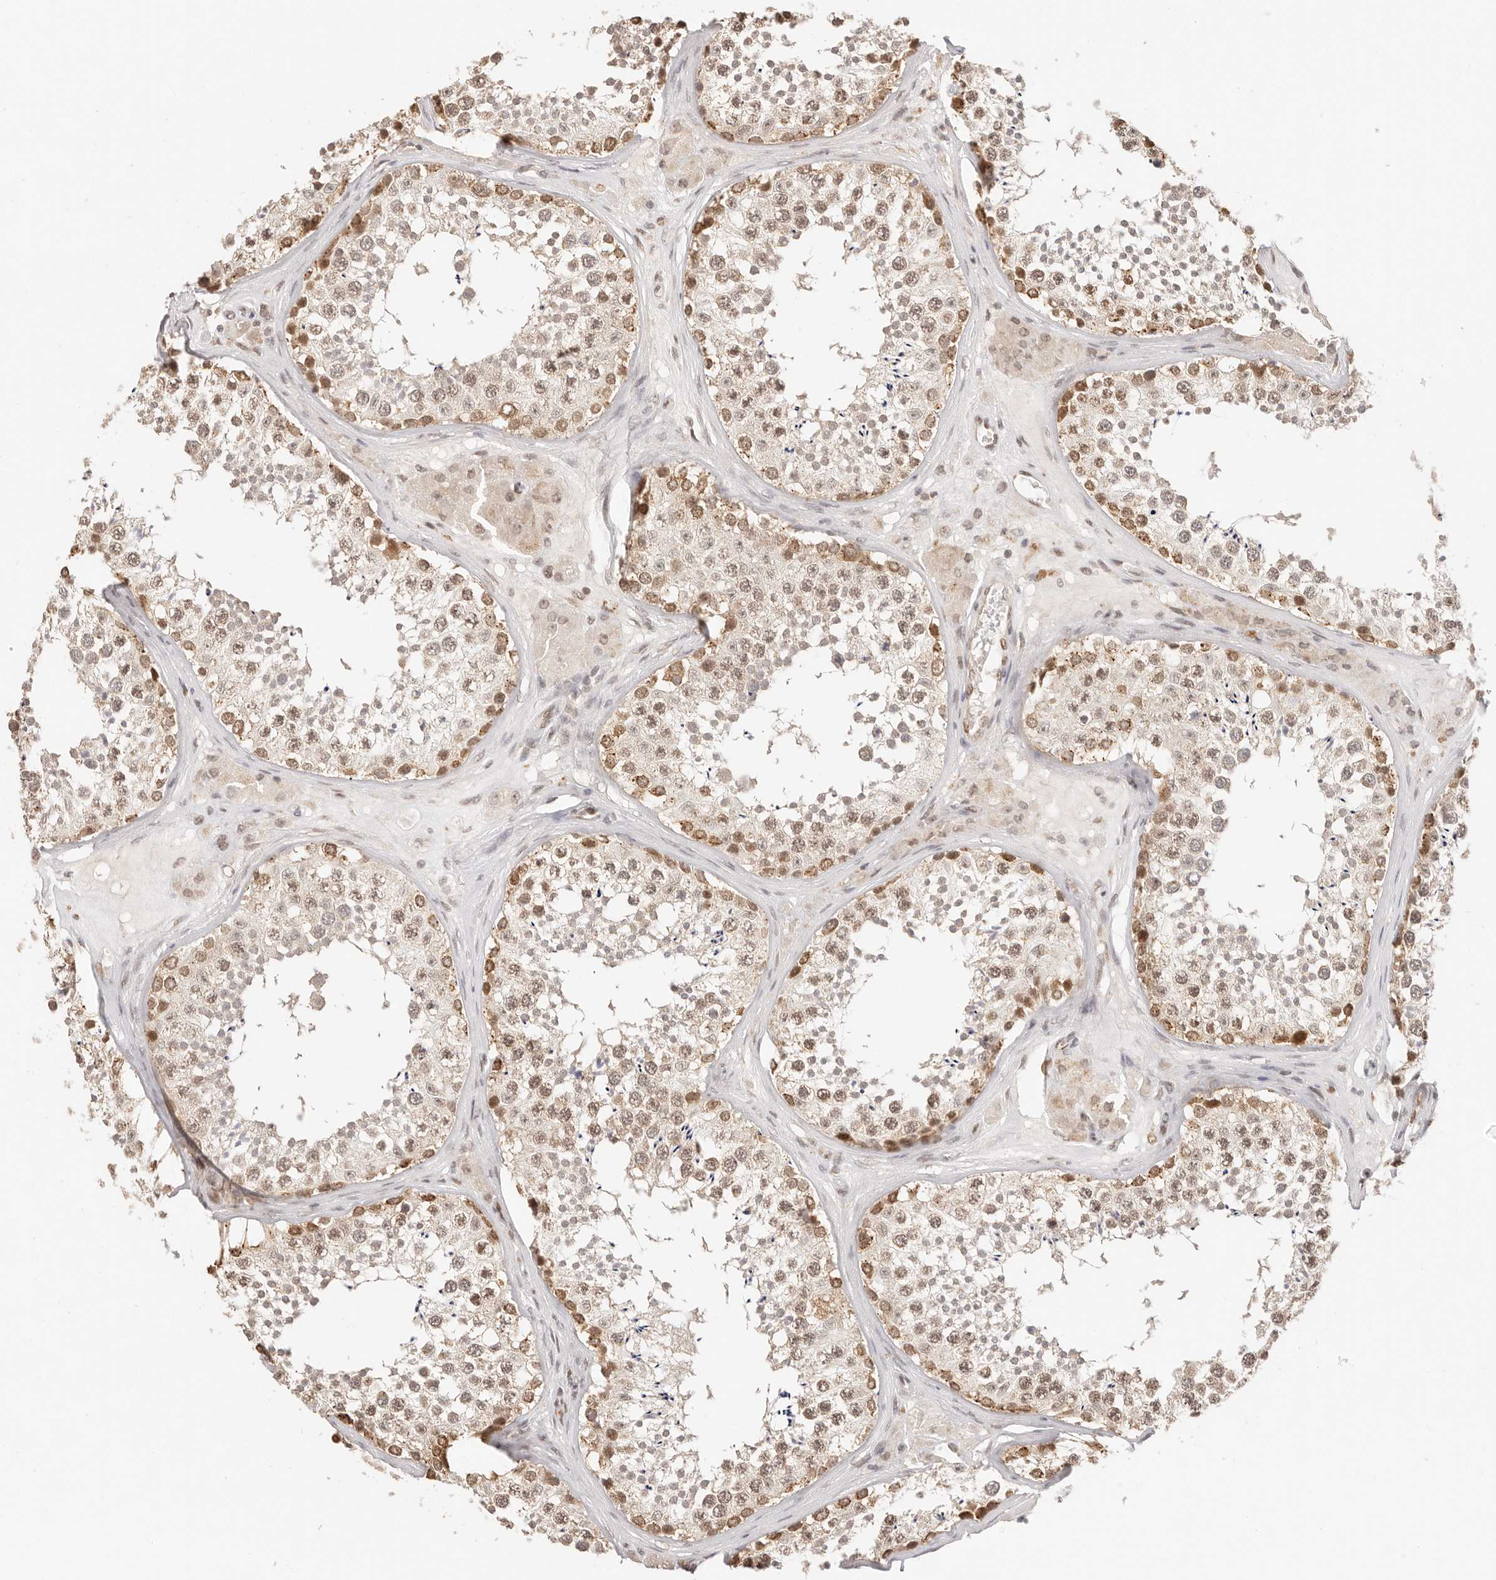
{"staining": {"intensity": "moderate", "quantity": ">75%", "location": "nuclear"}, "tissue": "testis", "cell_type": "Cells in seminiferous ducts", "image_type": "normal", "snomed": [{"axis": "morphology", "description": "Normal tissue, NOS"}, {"axis": "topography", "description": "Testis"}], "caption": "Protein staining of benign testis demonstrates moderate nuclear positivity in approximately >75% of cells in seminiferous ducts.", "gene": "RFC3", "patient": {"sex": "male", "age": 46}}